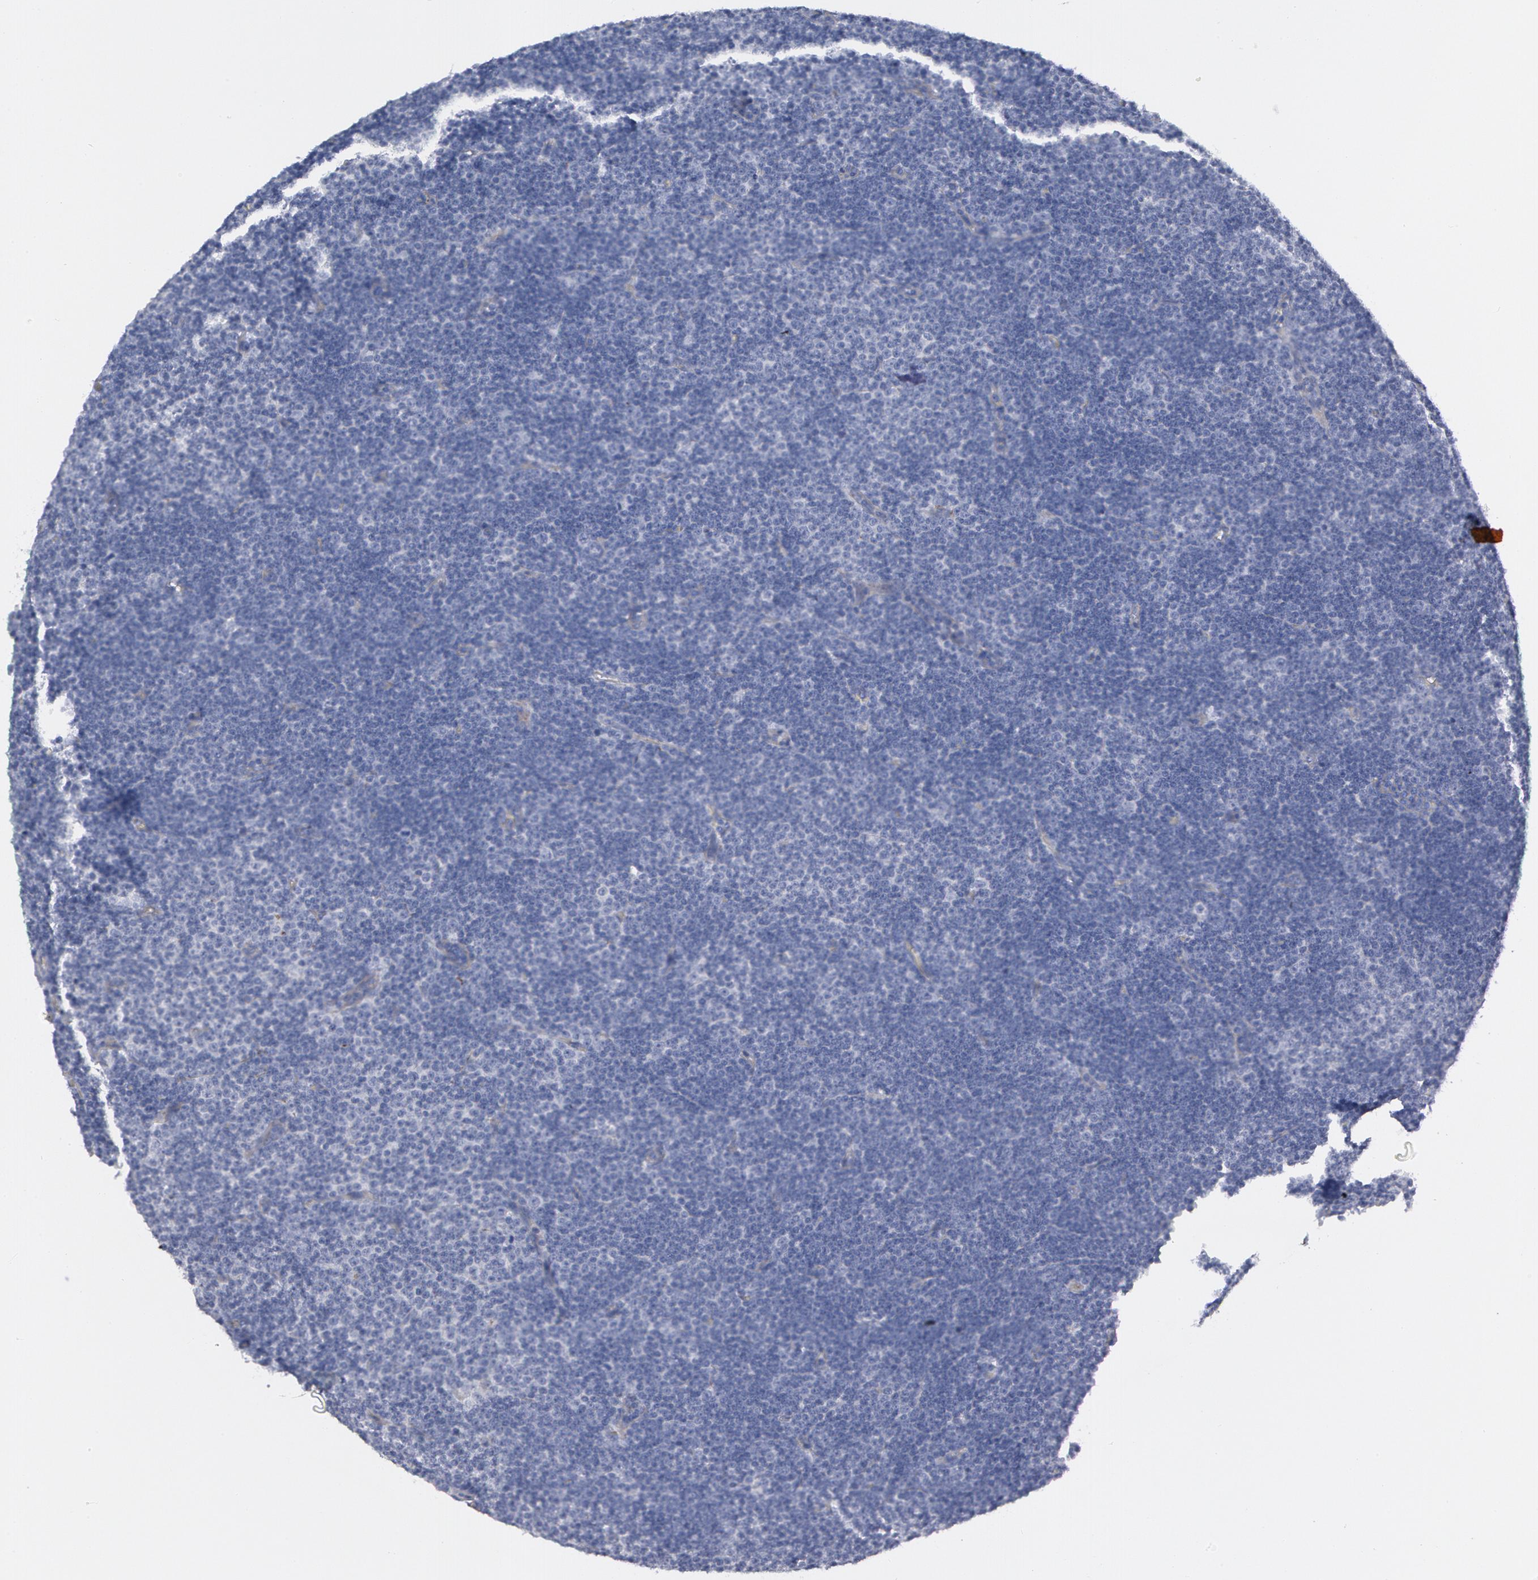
{"staining": {"intensity": "negative", "quantity": "none", "location": "none"}, "tissue": "lymphoma", "cell_type": "Tumor cells", "image_type": "cancer", "snomed": [{"axis": "morphology", "description": "Malignant lymphoma, non-Hodgkin's type, Low grade"}, {"axis": "topography", "description": "Lymph node"}], "caption": "Tumor cells are negative for protein expression in human lymphoma. The staining is performed using DAB brown chromogen with nuclei counter-stained in using hematoxylin.", "gene": "SMC1B", "patient": {"sex": "male", "age": 57}}